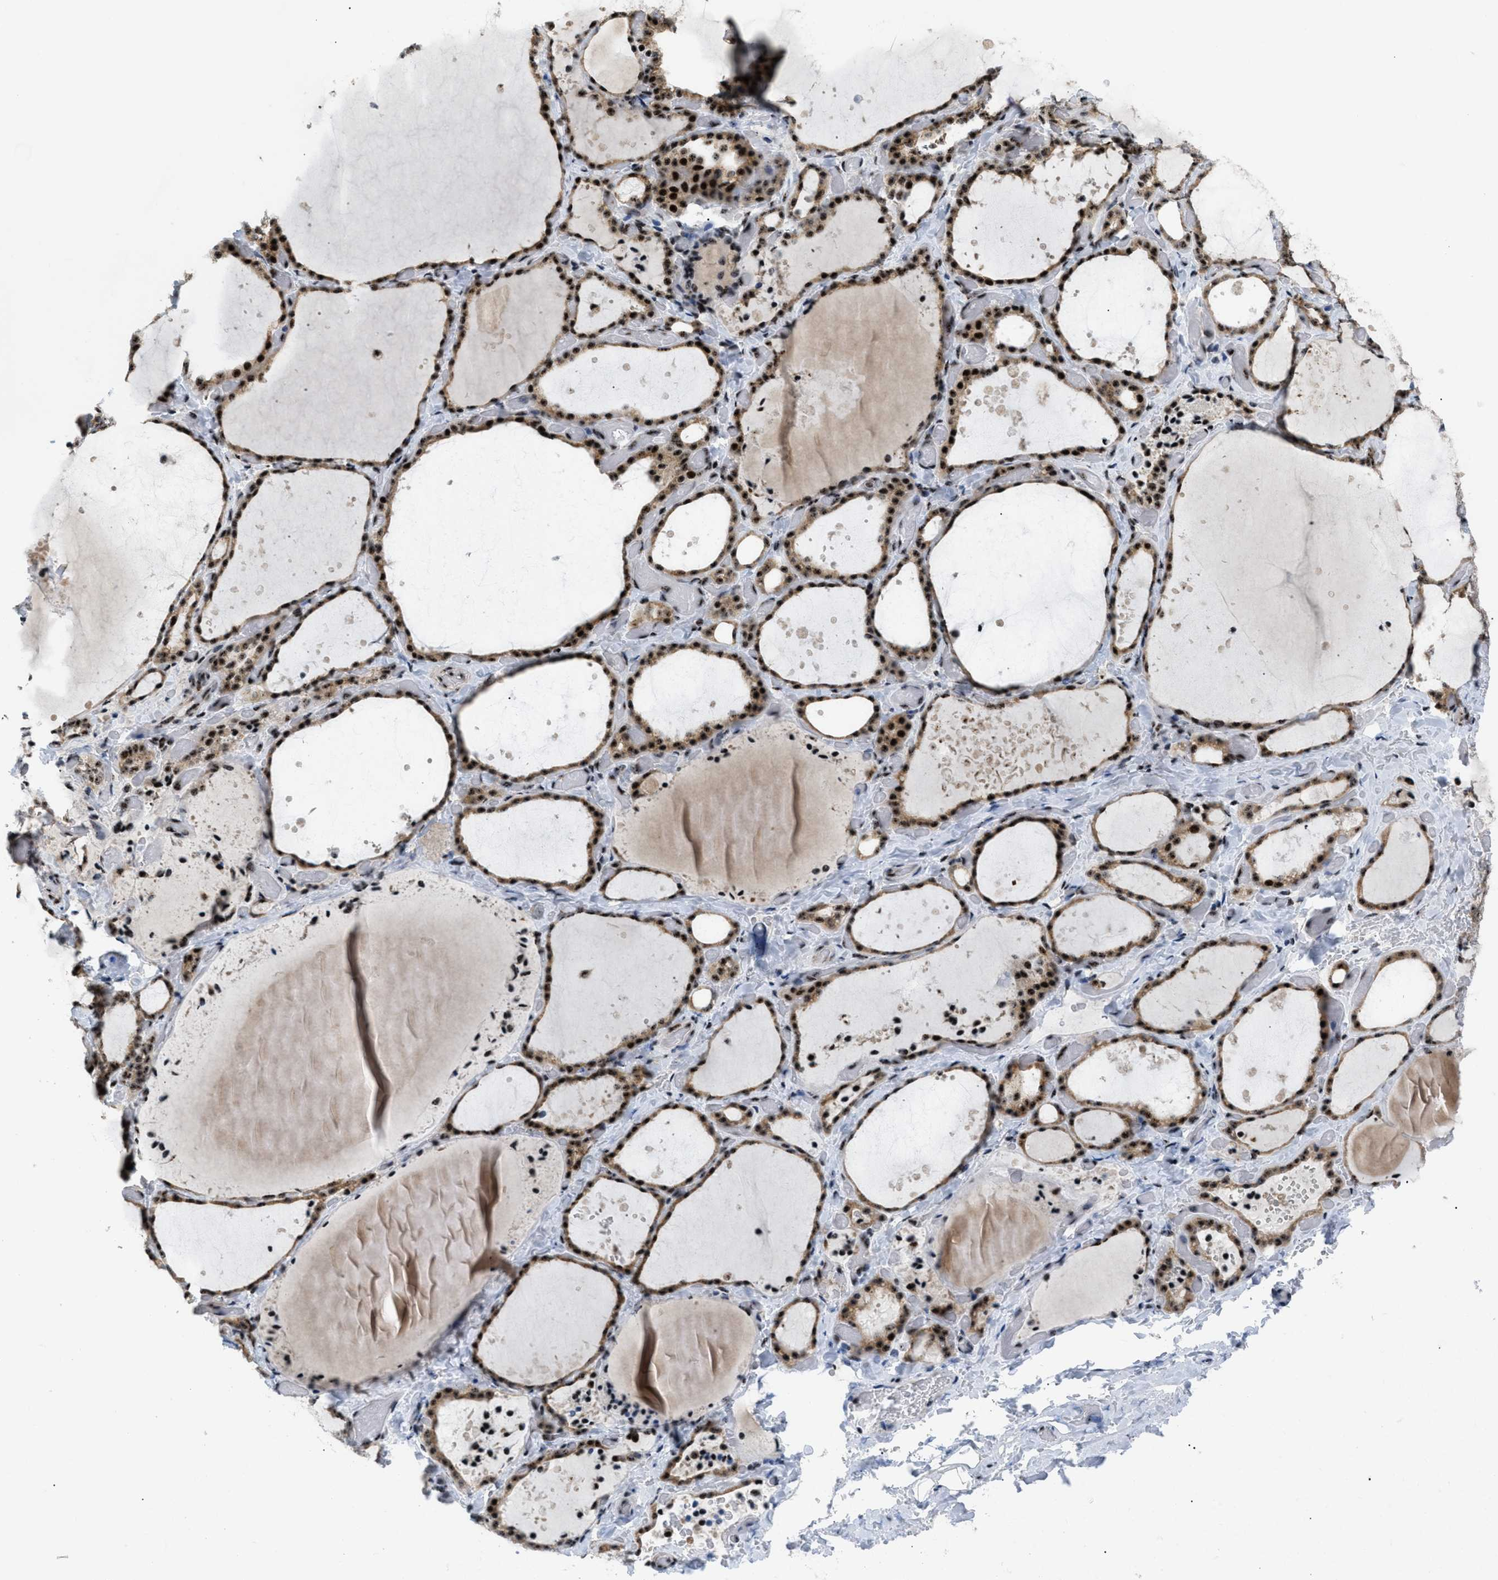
{"staining": {"intensity": "moderate", "quantity": ">75%", "location": "cytoplasmic/membranous,nuclear"}, "tissue": "thyroid gland", "cell_type": "Glandular cells", "image_type": "normal", "snomed": [{"axis": "morphology", "description": "Normal tissue, NOS"}, {"axis": "topography", "description": "Thyroid gland"}], "caption": "Approximately >75% of glandular cells in normal thyroid gland exhibit moderate cytoplasmic/membranous,nuclear protein staining as visualized by brown immunohistochemical staining.", "gene": "CDR2", "patient": {"sex": "female", "age": 44}}